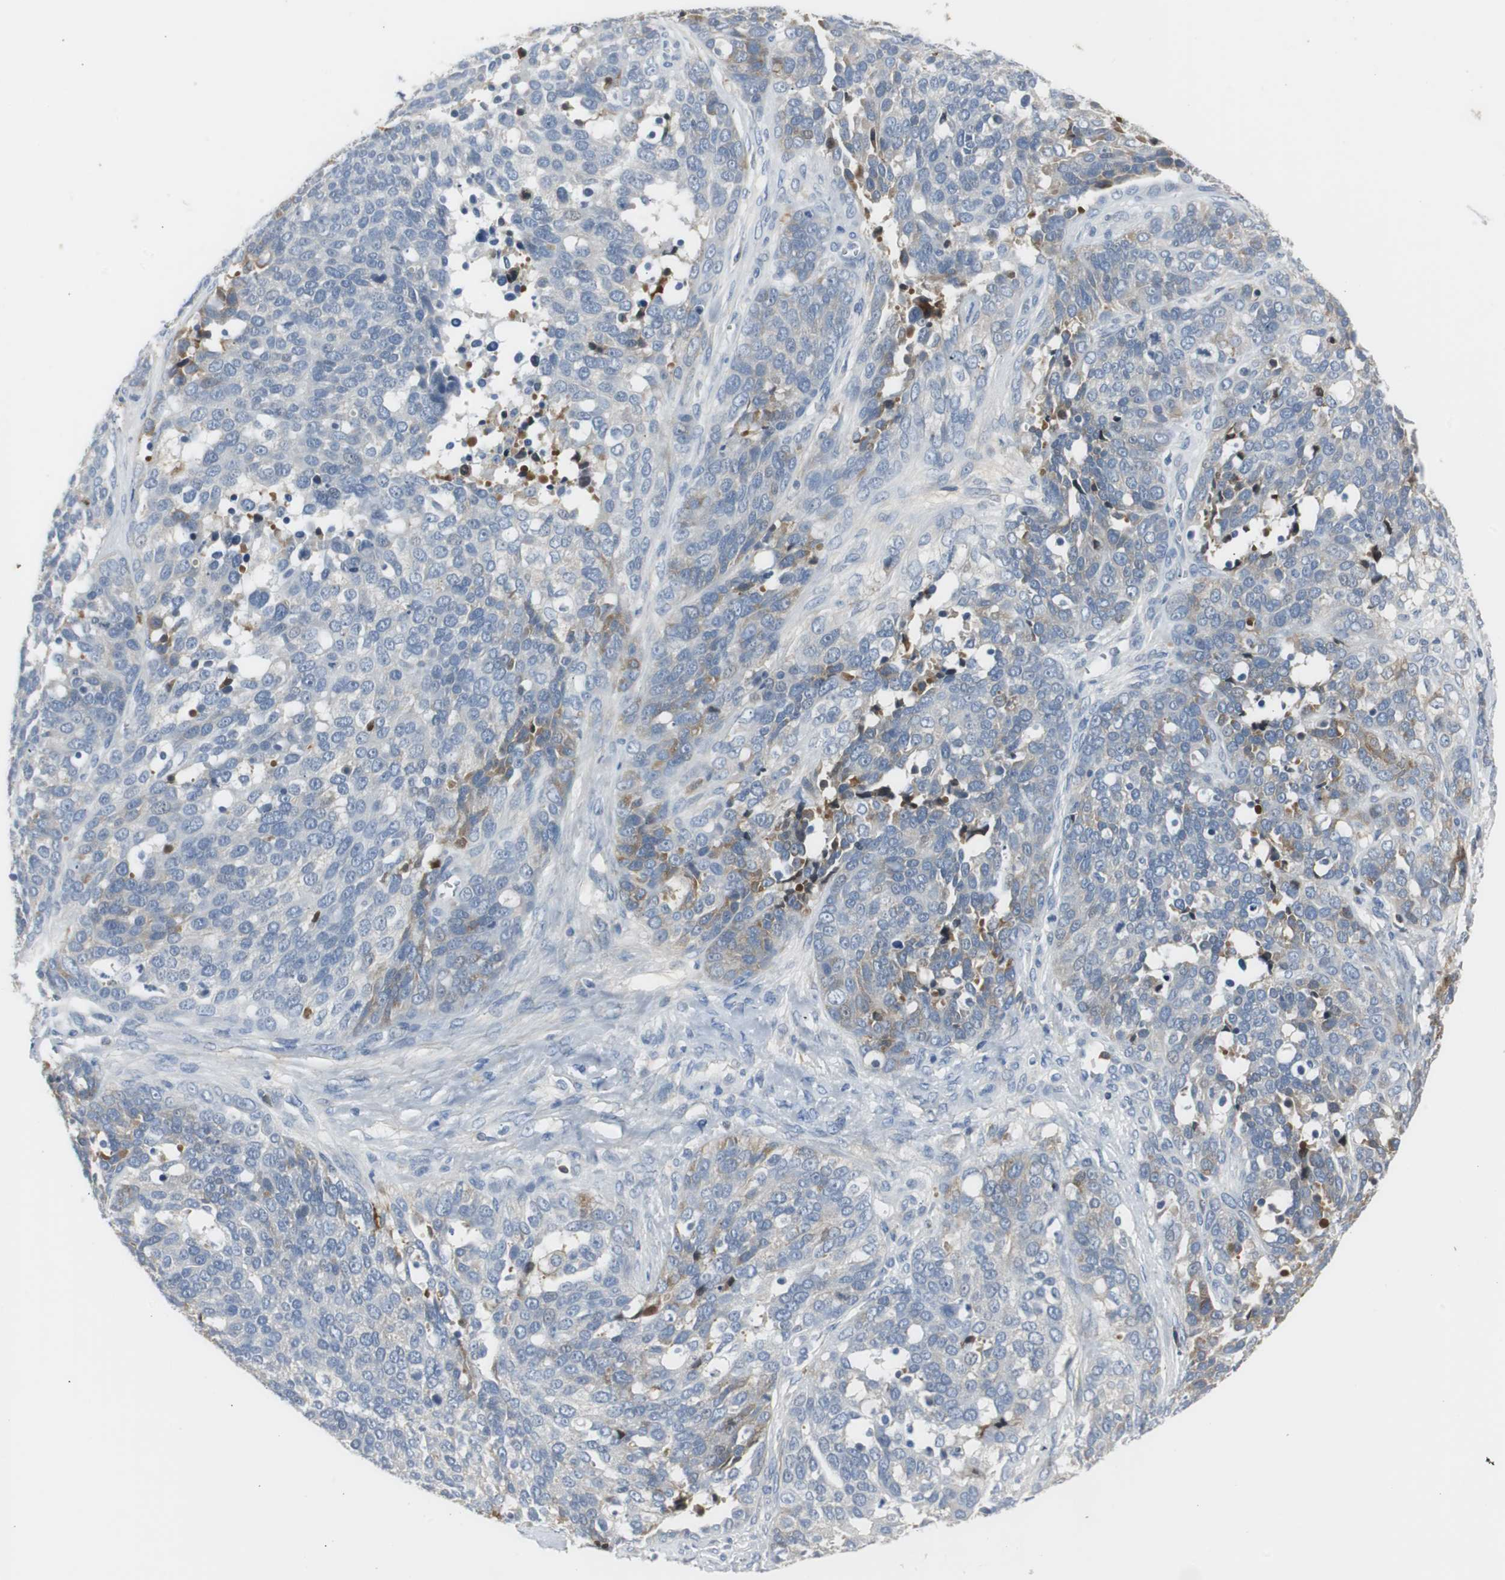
{"staining": {"intensity": "weak", "quantity": "<25%", "location": "cytoplasmic/membranous"}, "tissue": "ovarian cancer", "cell_type": "Tumor cells", "image_type": "cancer", "snomed": [{"axis": "morphology", "description": "Cystadenocarcinoma, serous, NOS"}, {"axis": "topography", "description": "Ovary"}], "caption": "Protein analysis of serous cystadenocarcinoma (ovarian) demonstrates no significant staining in tumor cells.", "gene": "SERPINF1", "patient": {"sex": "female", "age": 44}}